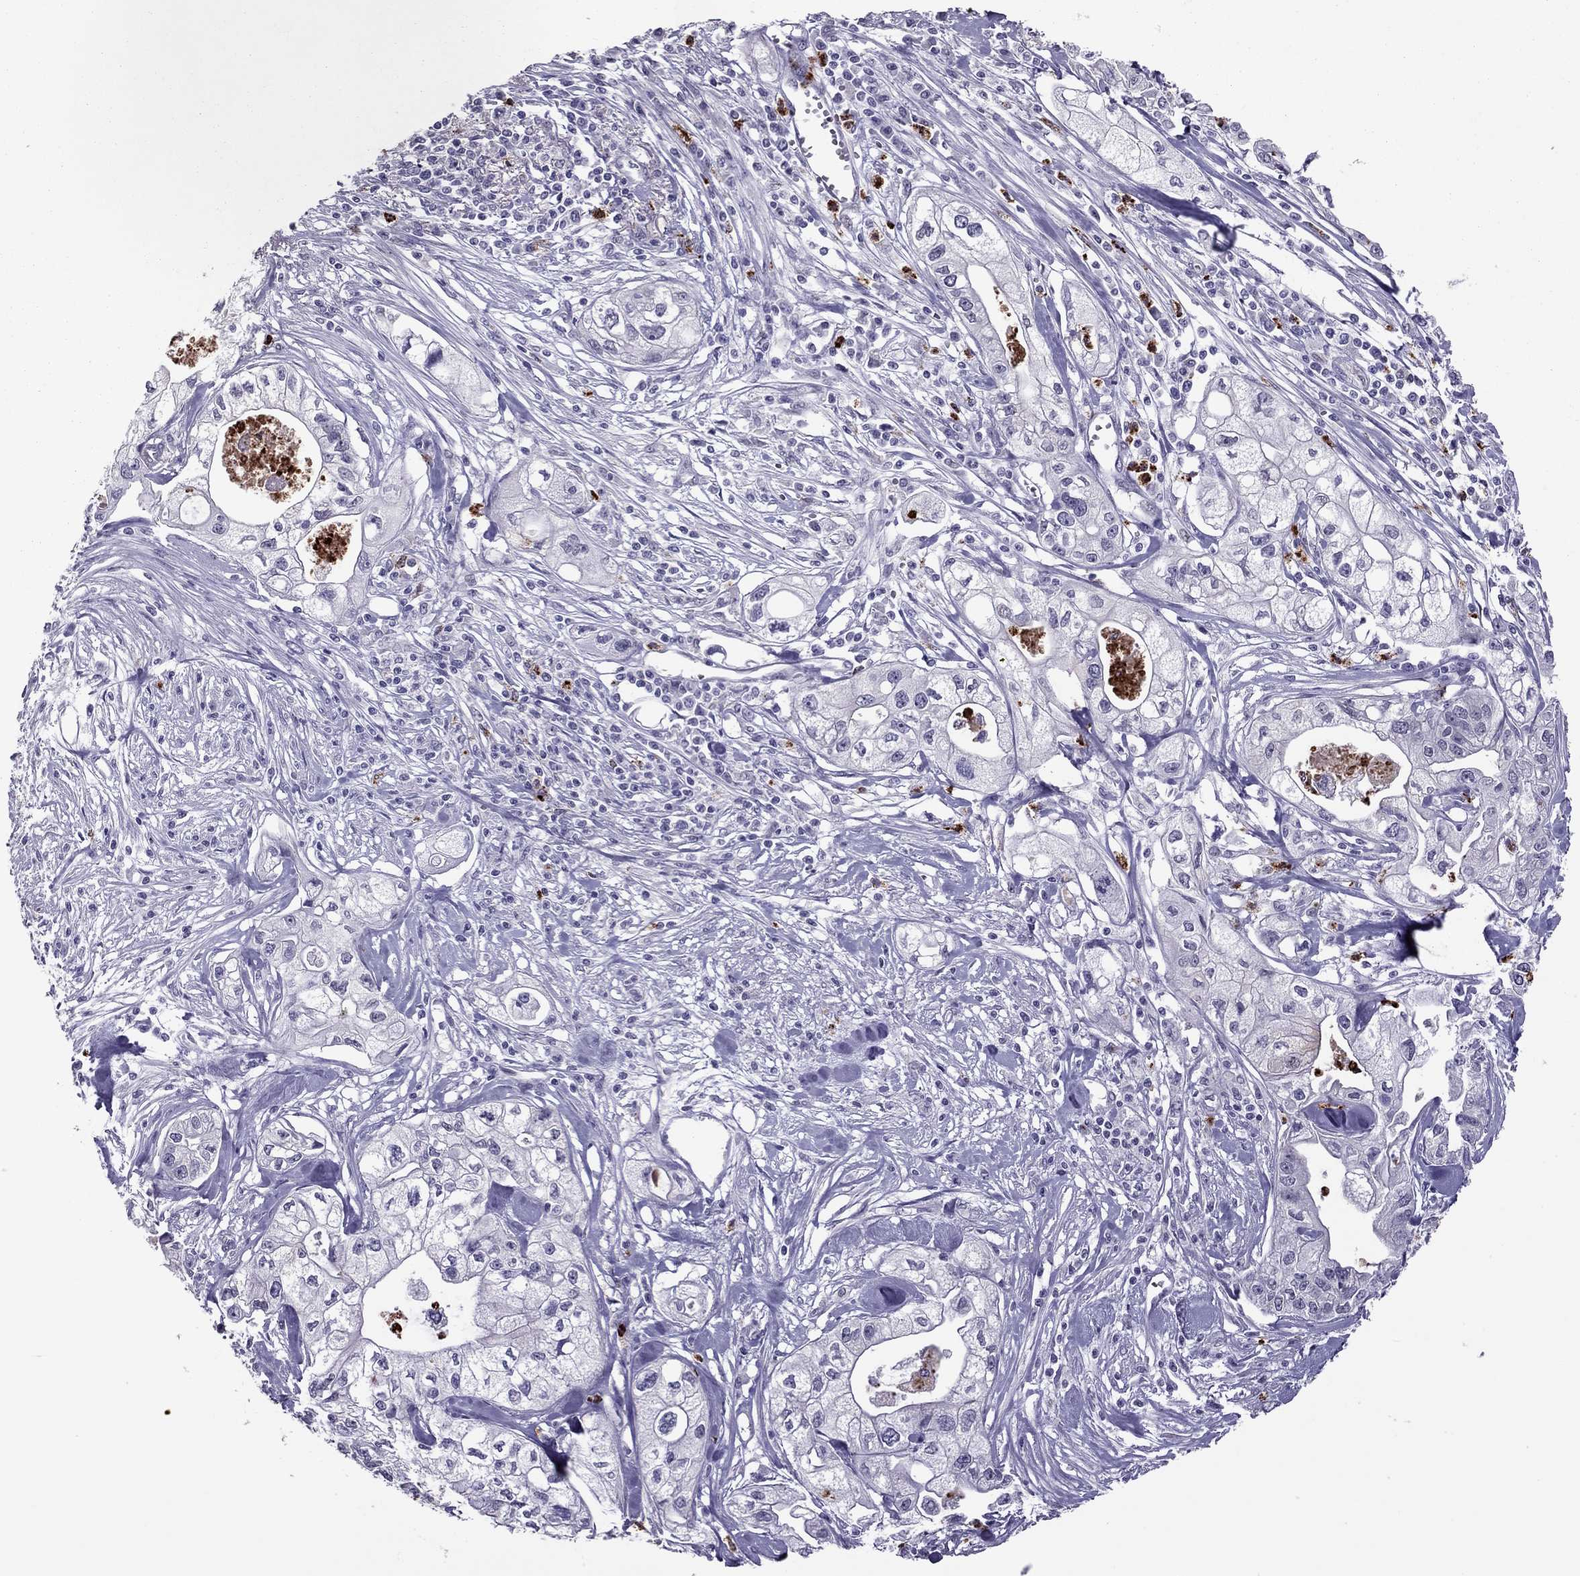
{"staining": {"intensity": "negative", "quantity": "none", "location": "none"}, "tissue": "pancreatic cancer", "cell_type": "Tumor cells", "image_type": "cancer", "snomed": [{"axis": "morphology", "description": "Adenocarcinoma, NOS"}, {"axis": "topography", "description": "Pancreas"}], "caption": "The immunohistochemistry micrograph has no significant staining in tumor cells of pancreatic adenocarcinoma tissue. (Immunohistochemistry, brightfield microscopy, high magnification).", "gene": "CCL27", "patient": {"sex": "male", "age": 70}}